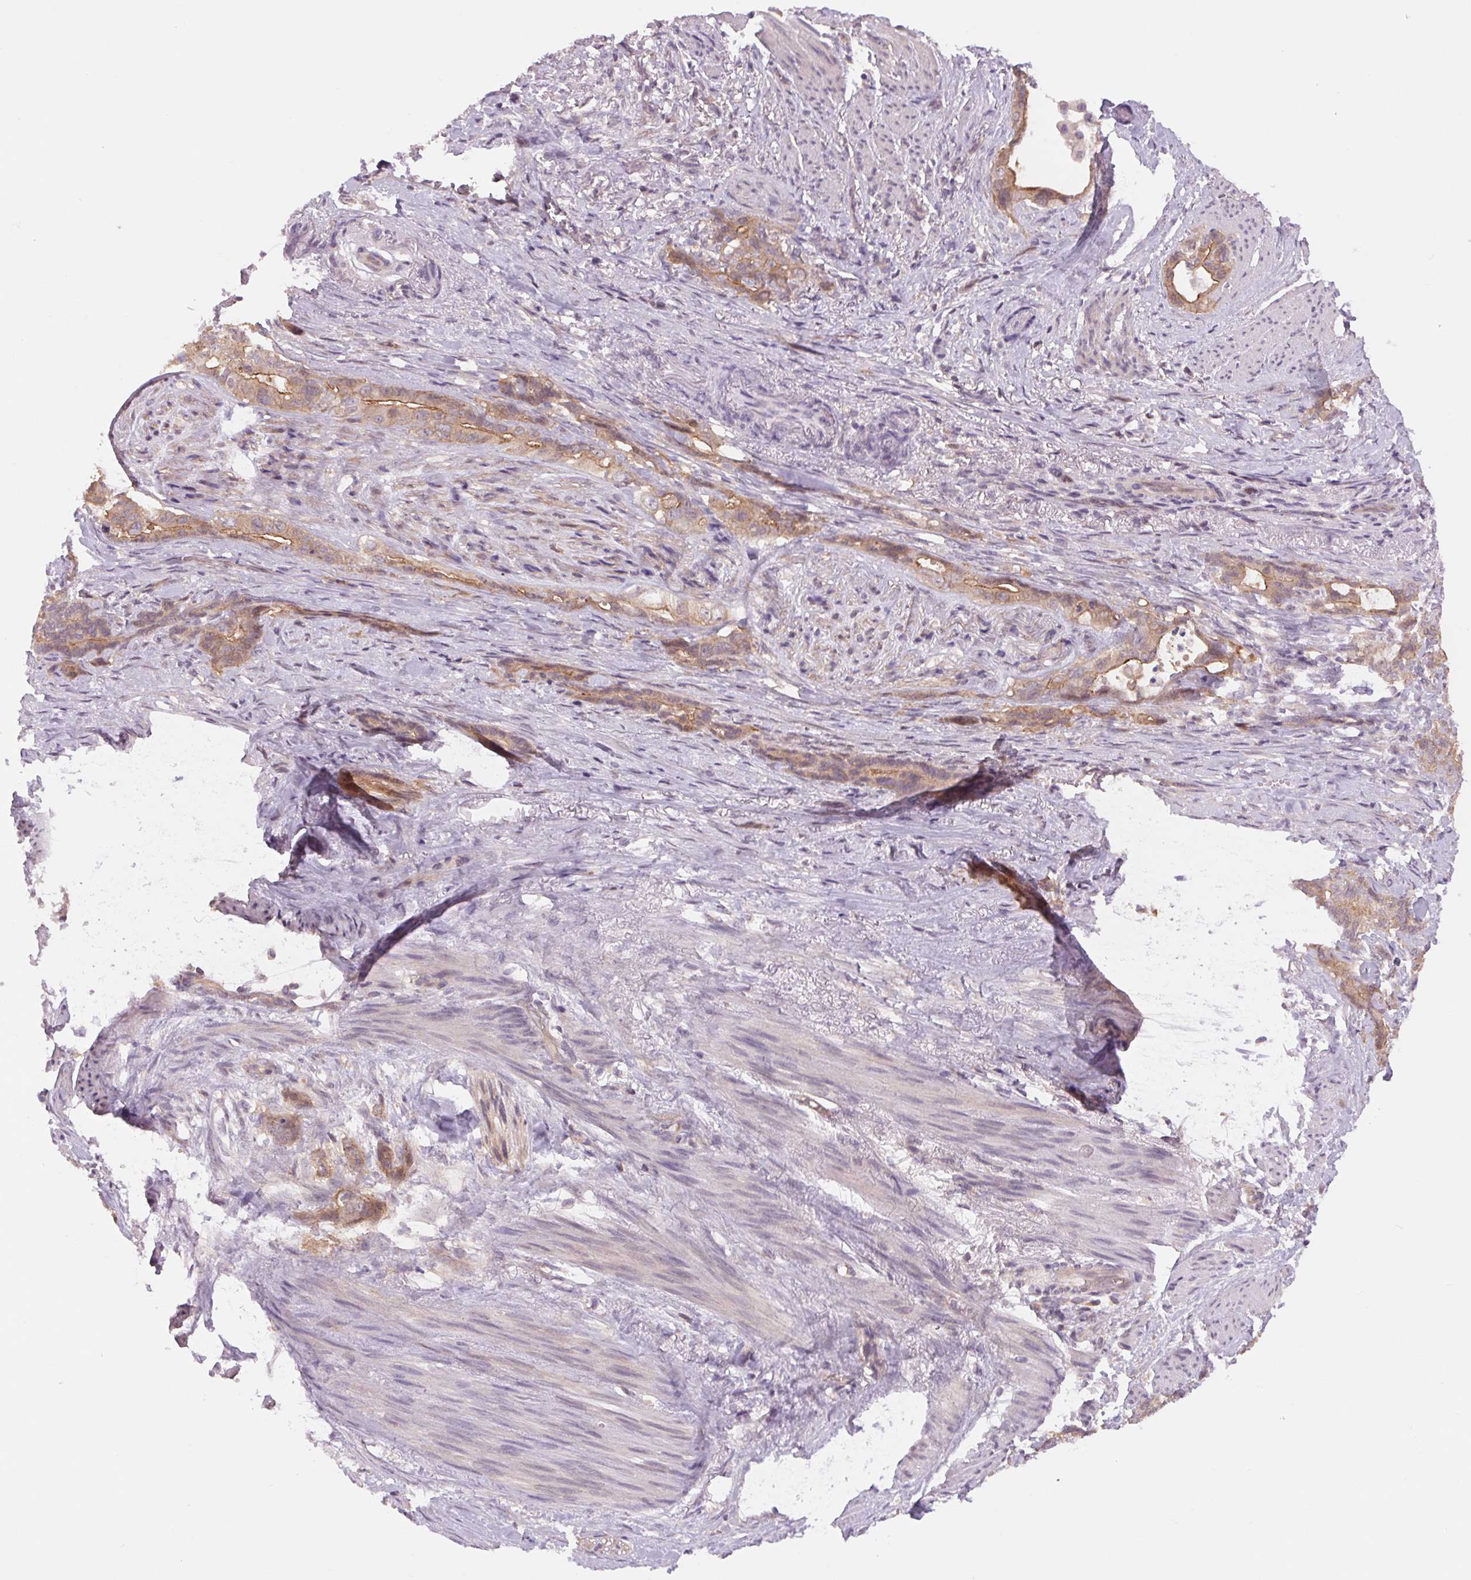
{"staining": {"intensity": "moderate", "quantity": "25%-75%", "location": "cytoplasmic/membranous"}, "tissue": "stomach cancer", "cell_type": "Tumor cells", "image_type": "cancer", "snomed": [{"axis": "morphology", "description": "Normal tissue, NOS"}, {"axis": "morphology", "description": "Adenocarcinoma, NOS"}, {"axis": "topography", "description": "Esophagus"}, {"axis": "topography", "description": "Stomach, upper"}], "caption": "Immunohistochemistry (IHC) staining of stomach cancer, which exhibits medium levels of moderate cytoplasmic/membranous positivity in approximately 25%-75% of tumor cells indicating moderate cytoplasmic/membranous protein positivity. The staining was performed using DAB (3,3'-diaminobenzidine) (brown) for protein detection and nuclei were counterstained in hematoxylin (blue).", "gene": "SH3RF2", "patient": {"sex": "male", "age": 62}}